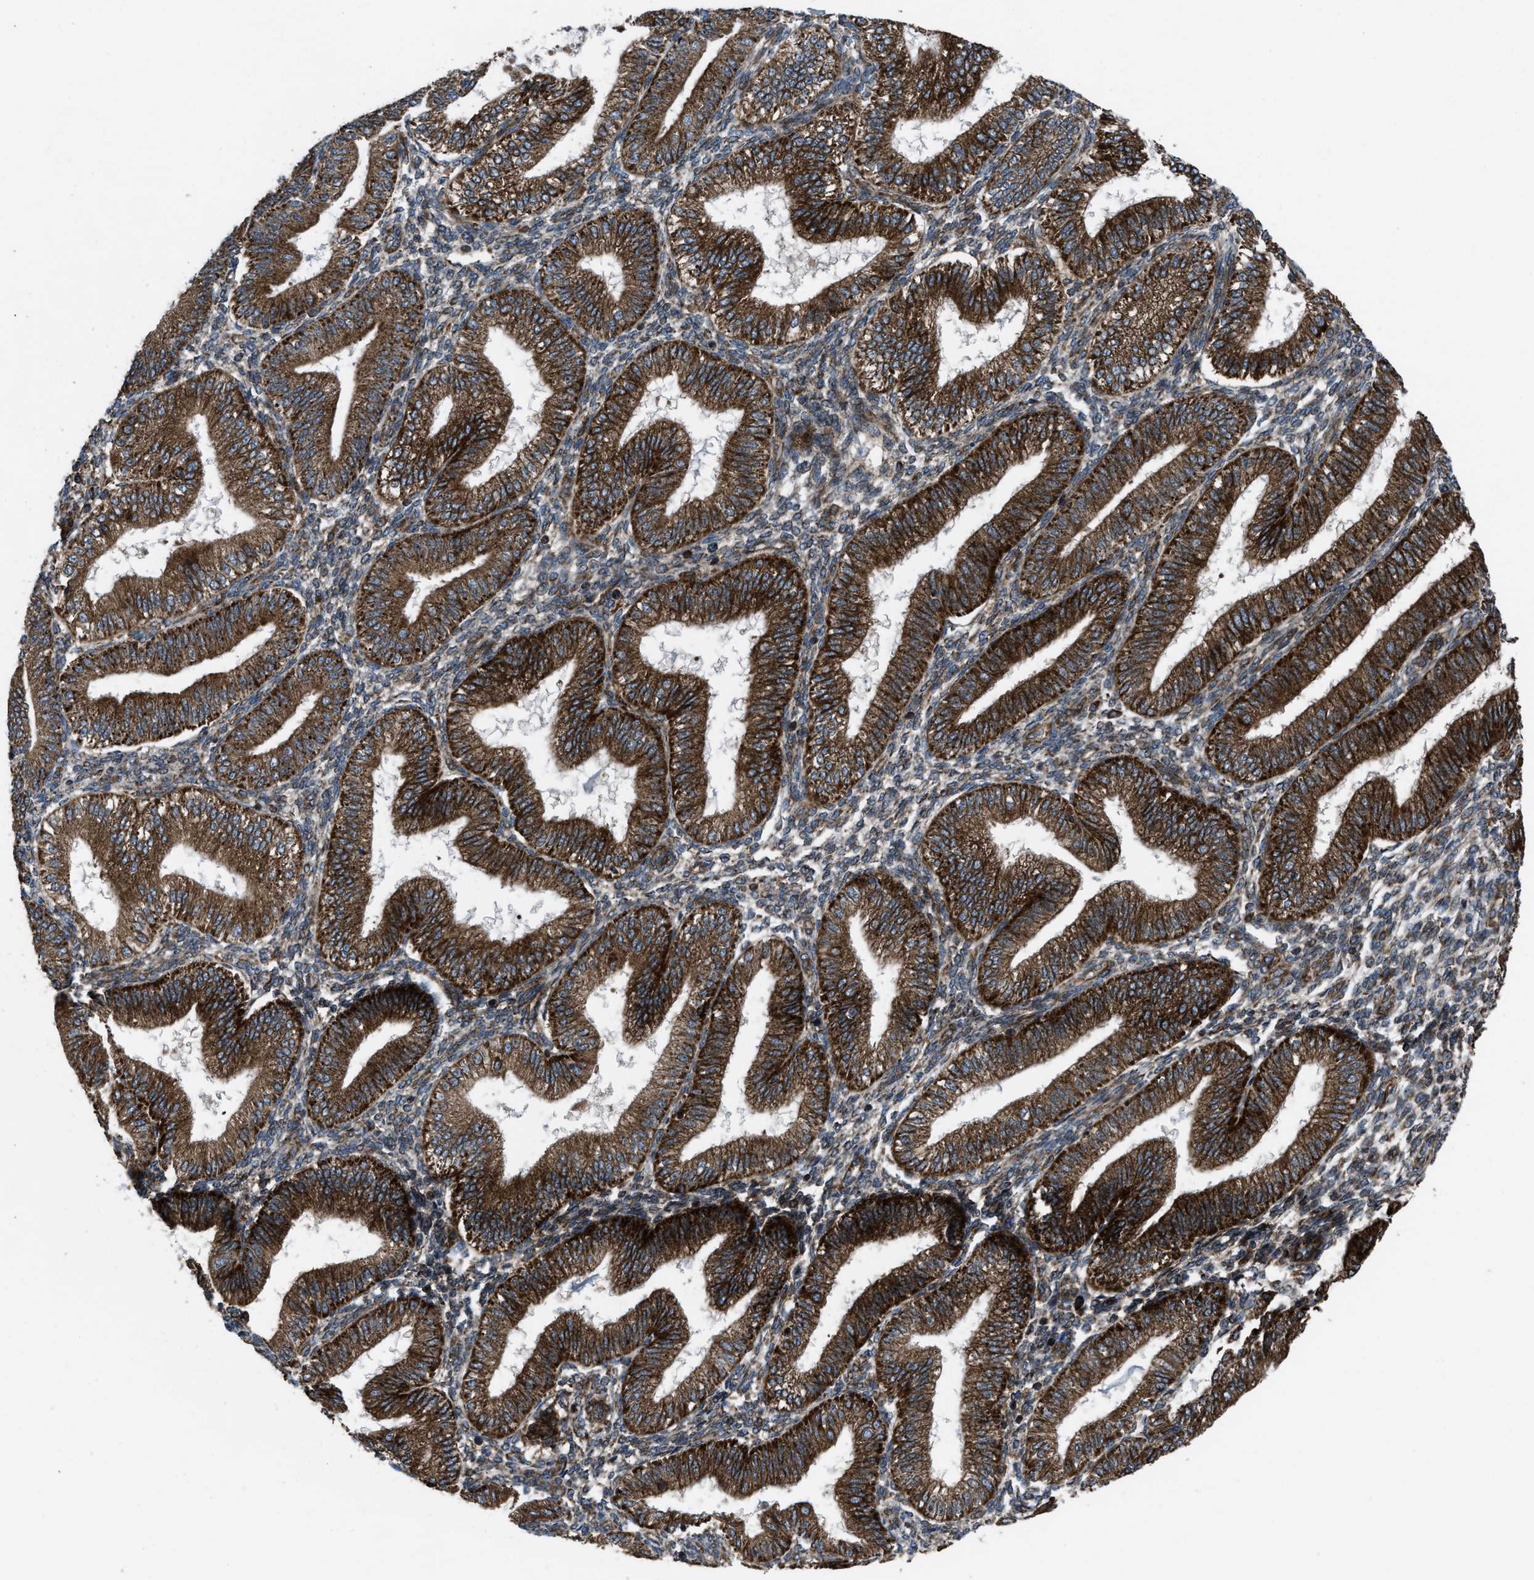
{"staining": {"intensity": "moderate", "quantity": ">75%", "location": "cytoplasmic/membranous"}, "tissue": "endometrium", "cell_type": "Cells in endometrial stroma", "image_type": "normal", "snomed": [{"axis": "morphology", "description": "Normal tissue, NOS"}, {"axis": "topography", "description": "Endometrium"}], "caption": "The histopathology image displays staining of normal endometrium, revealing moderate cytoplasmic/membranous protein staining (brown color) within cells in endometrial stroma. Nuclei are stained in blue.", "gene": "PER3", "patient": {"sex": "female", "age": 39}}